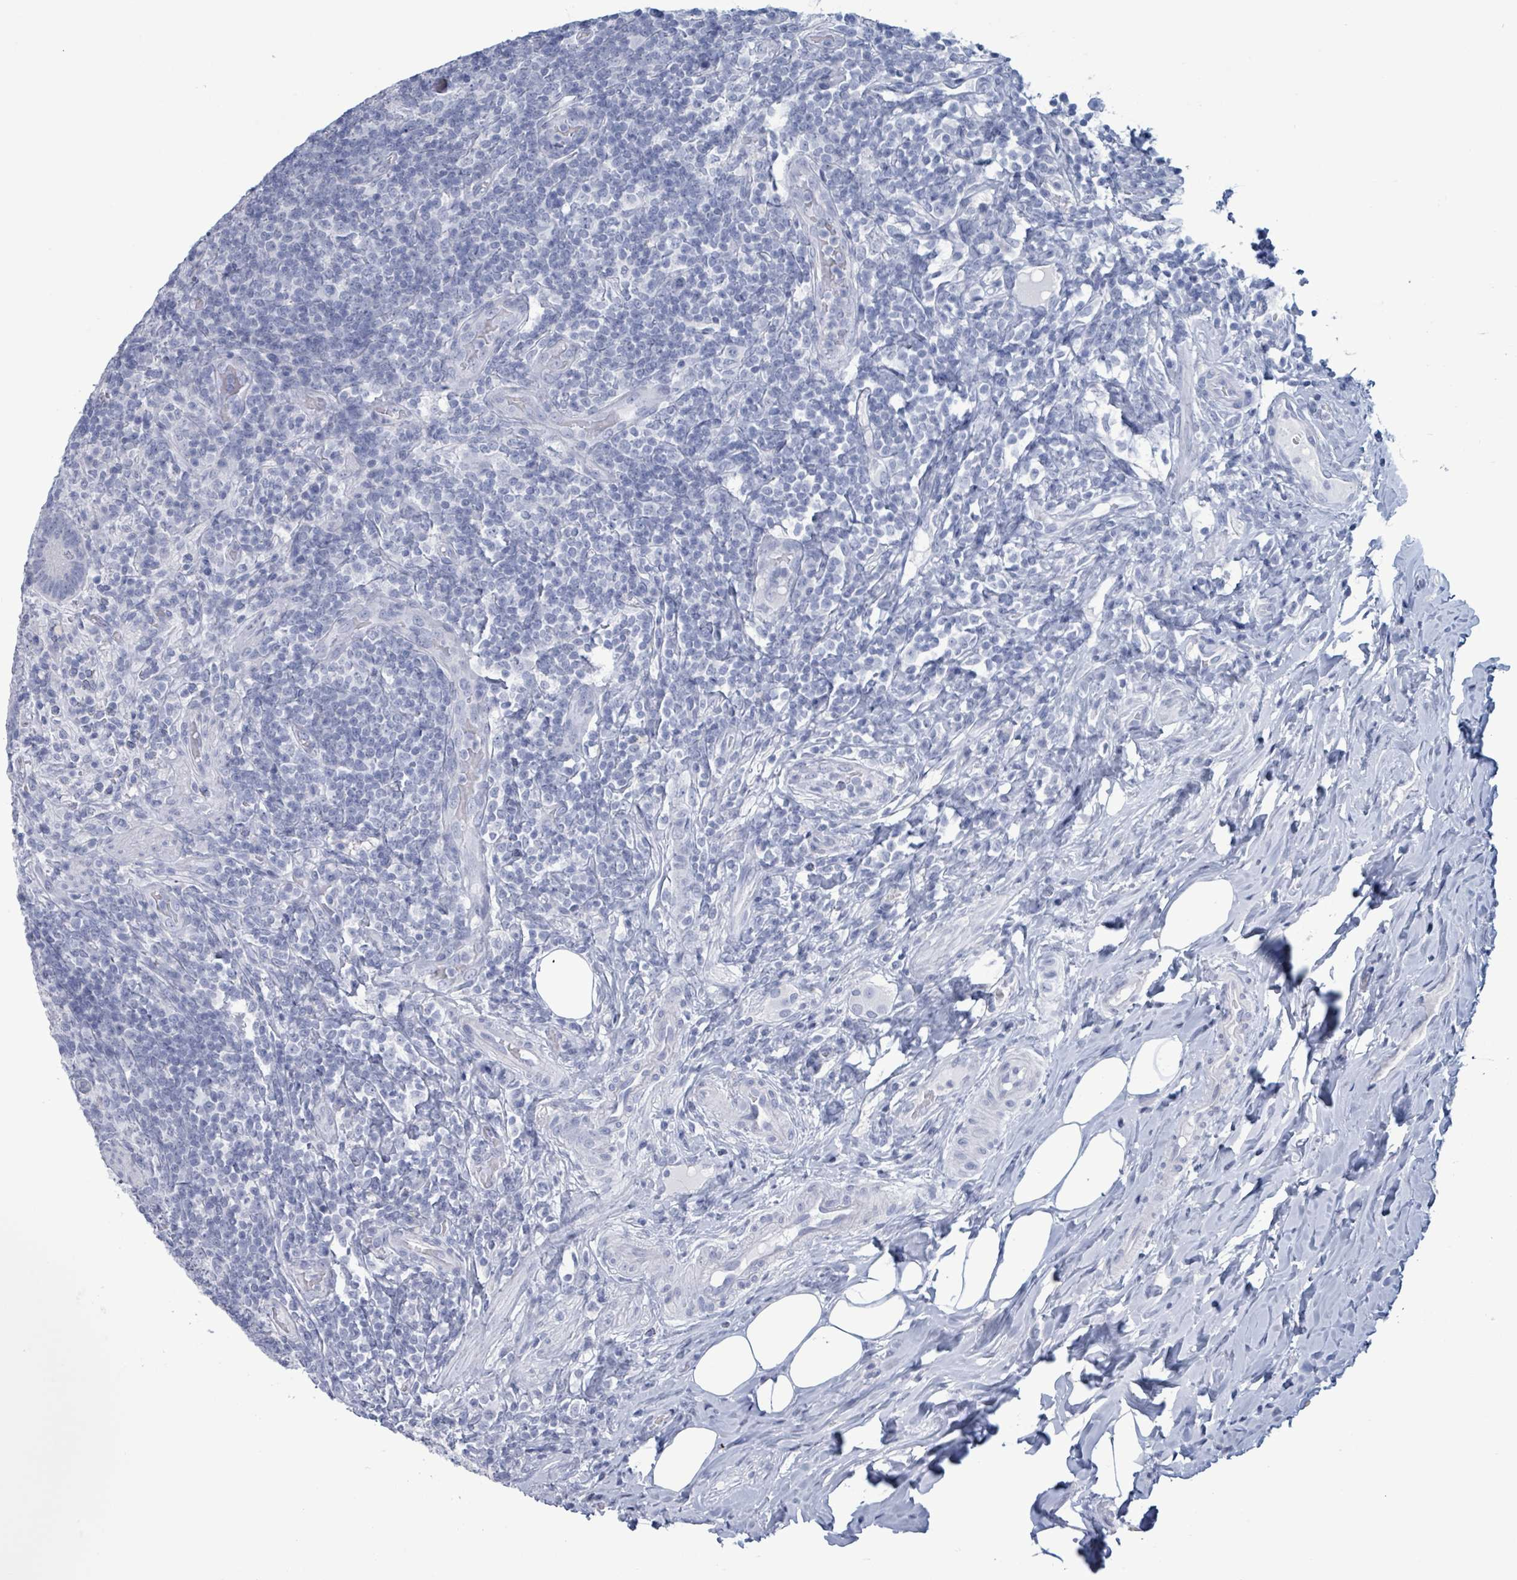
{"staining": {"intensity": "negative", "quantity": "none", "location": "none"}, "tissue": "appendix", "cell_type": "Glandular cells", "image_type": "normal", "snomed": [{"axis": "morphology", "description": "Normal tissue, NOS"}, {"axis": "topography", "description": "Appendix"}], "caption": "Unremarkable appendix was stained to show a protein in brown. There is no significant positivity in glandular cells. Nuclei are stained in blue.", "gene": "NKX2", "patient": {"sex": "female", "age": 43}}